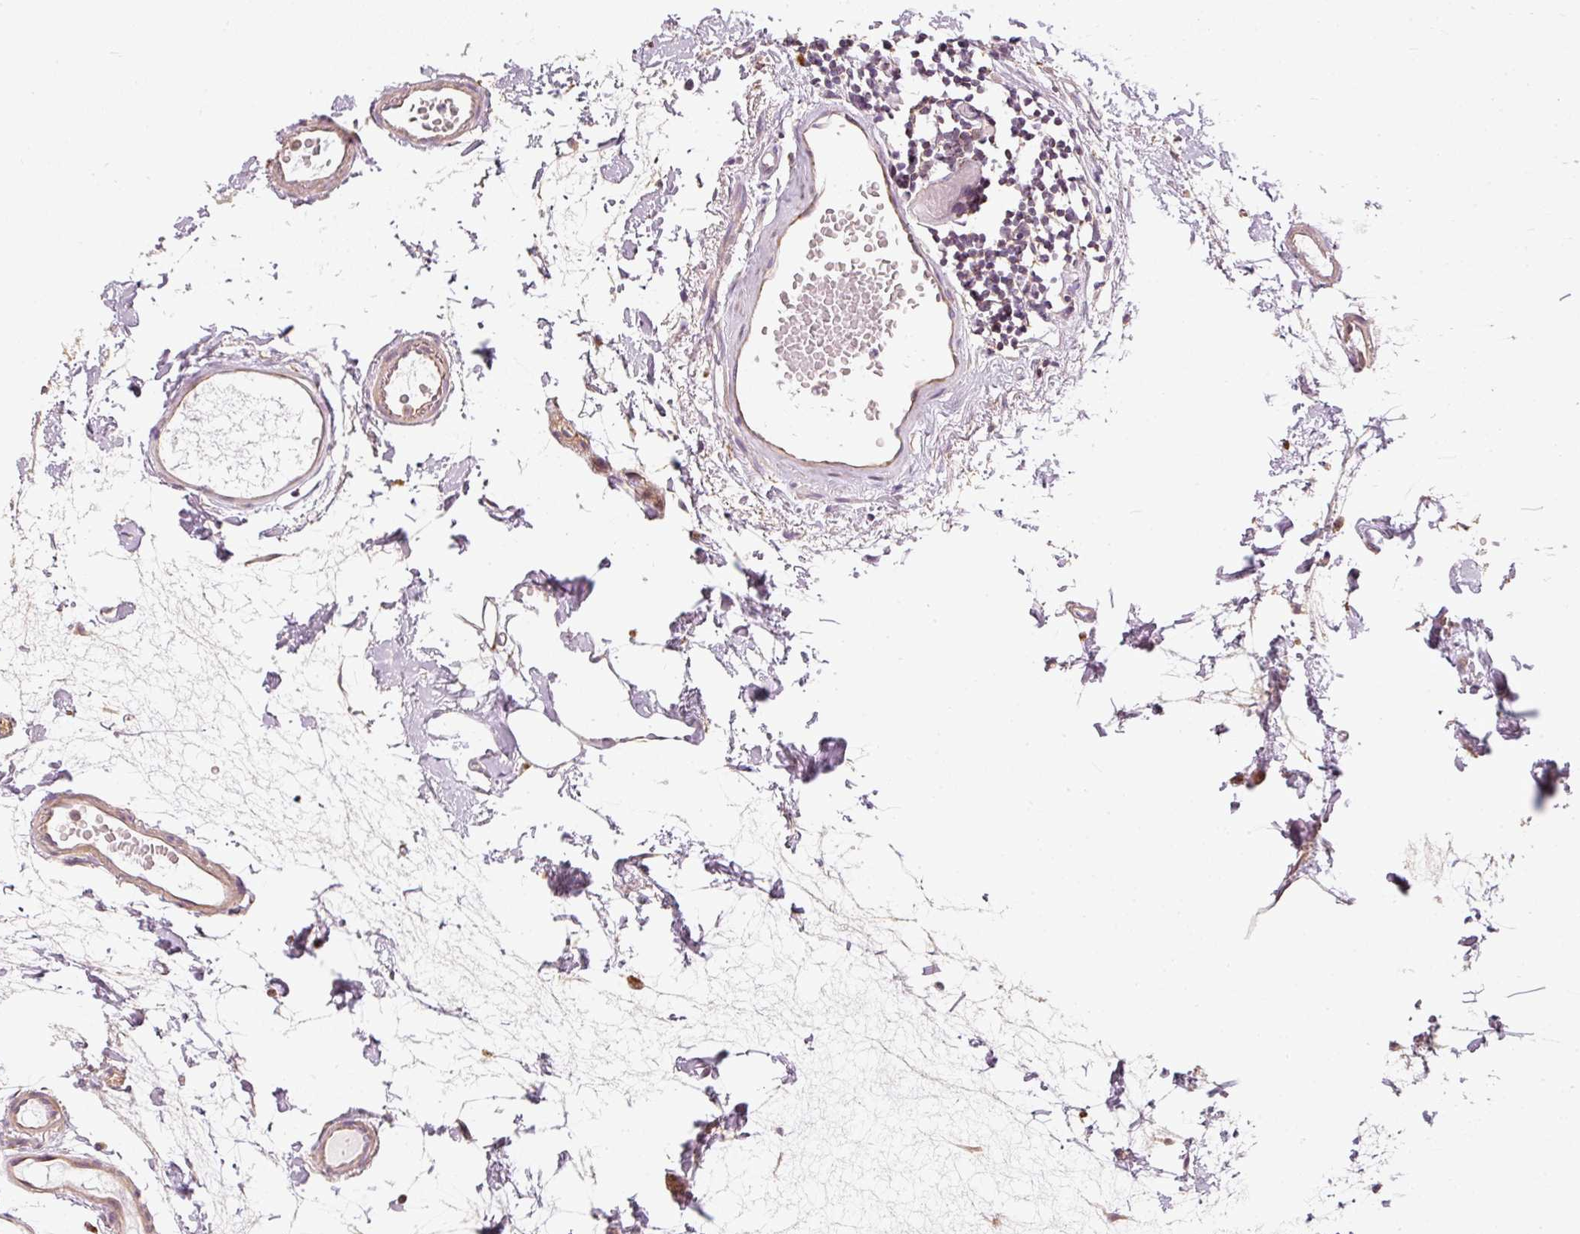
{"staining": {"intensity": "moderate", "quantity": ">75%", "location": "cytoplasmic/membranous"}, "tissue": "colon", "cell_type": "Endothelial cells", "image_type": "normal", "snomed": [{"axis": "morphology", "description": "Normal tissue, NOS"}, {"axis": "topography", "description": "Colon"}], "caption": "Protein staining of normal colon displays moderate cytoplasmic/membranous staining in about >75% of endothelial cells.", "gene": "MTHFD1L", "patient": {"sex": "female", "age": 84}}